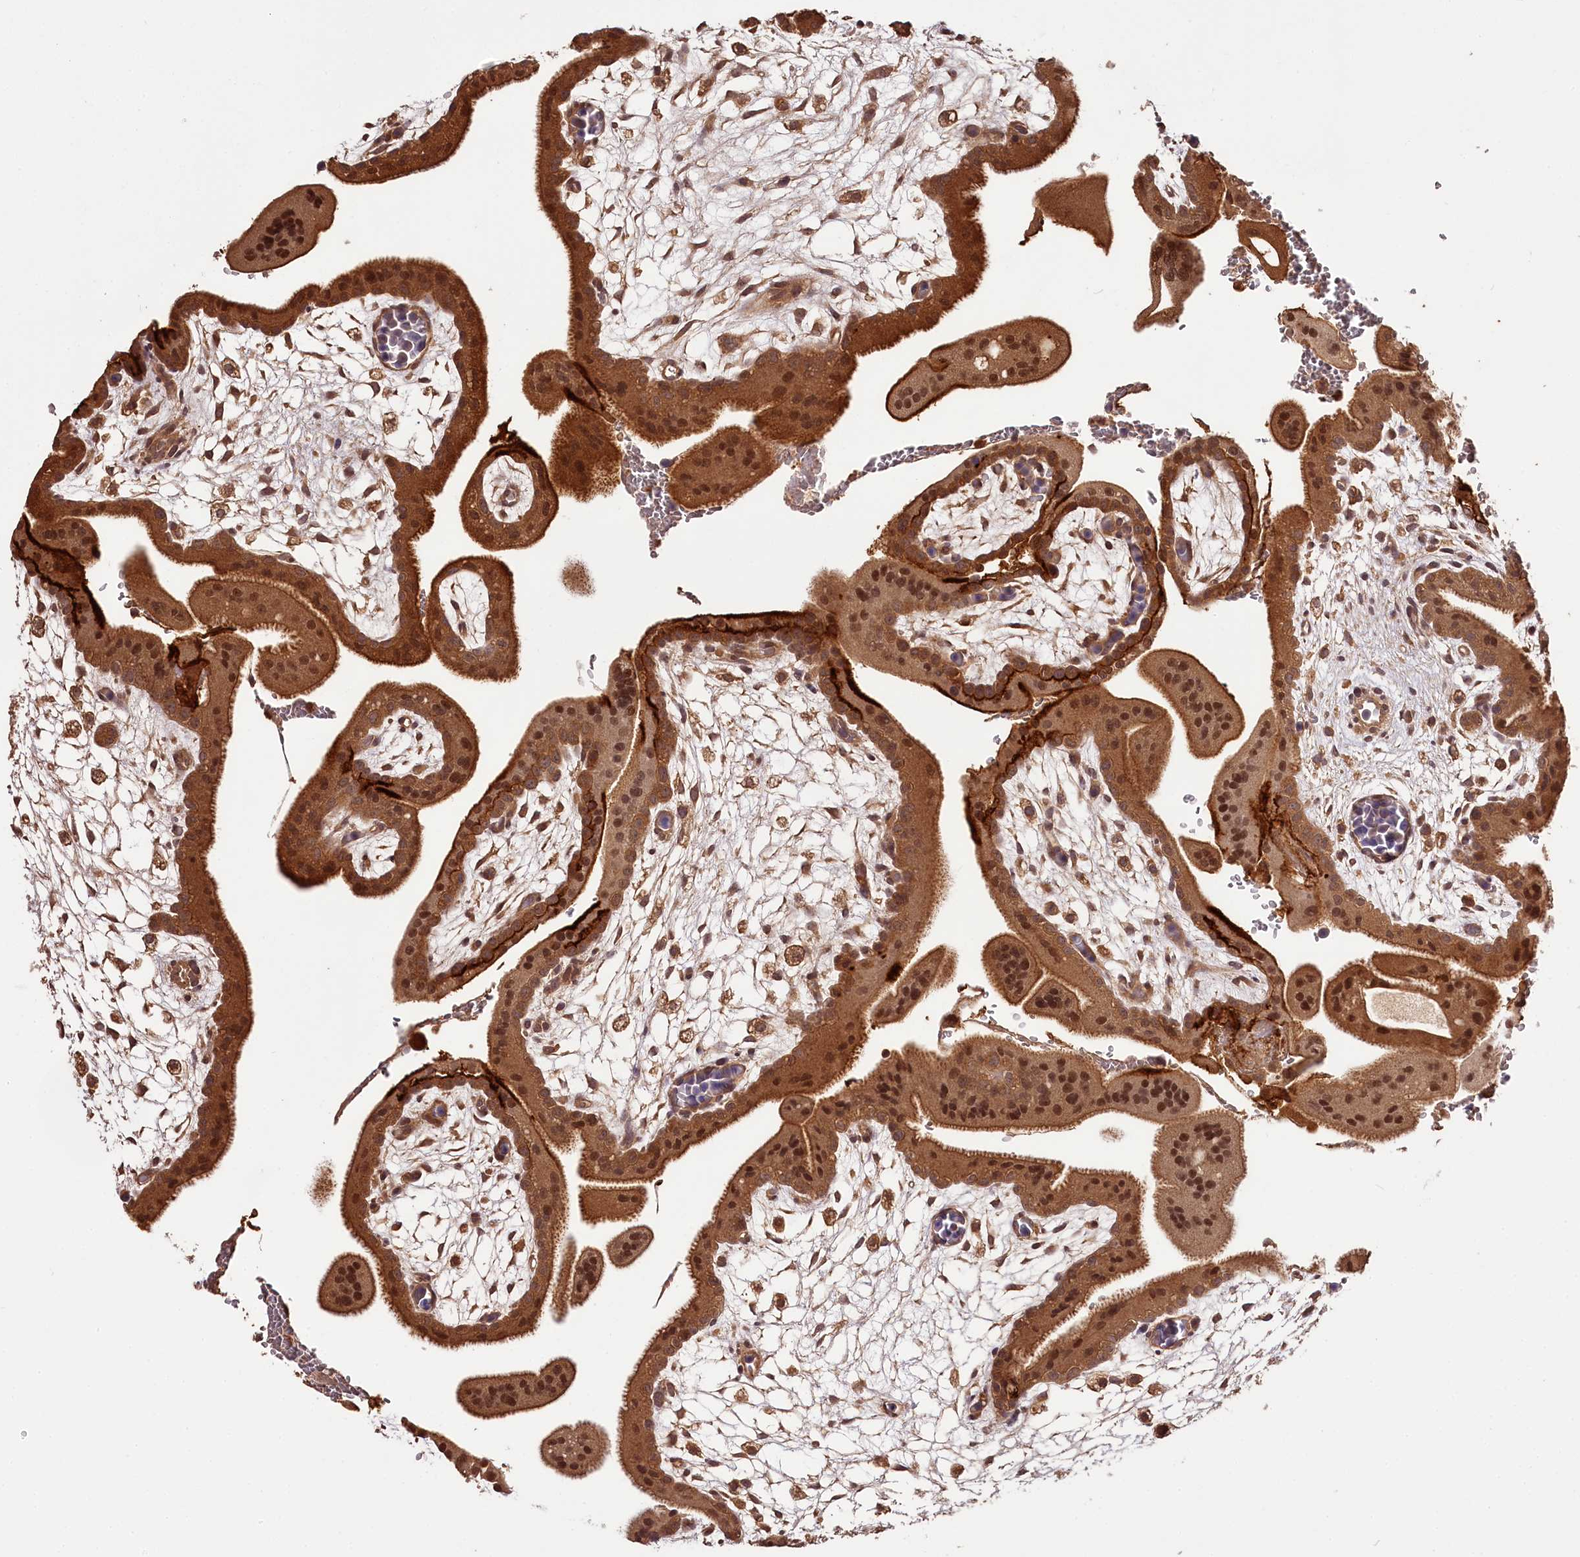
{"staining": {"intensity": "moderate", "quantity": ">75%", "location": "cytoplasmic/membranous,nuclear"}, "tissue": "placenta", "cell_type": "Decidual cells", "image_type": "normal", "snomed": [{"axis": "morphology", "description": "Normal tissue, NOS"}, {"axis": "topography", "description": "Placenta"}], "caption": "DAB immunohistochemical staining of benign human placenta exhibits moderate cytoplasmic/membranous,nuclear protein staining in approximately >75% of decidual cells.", "gene": "TTC12", "patient": {"sex": "female", "age": 35}}